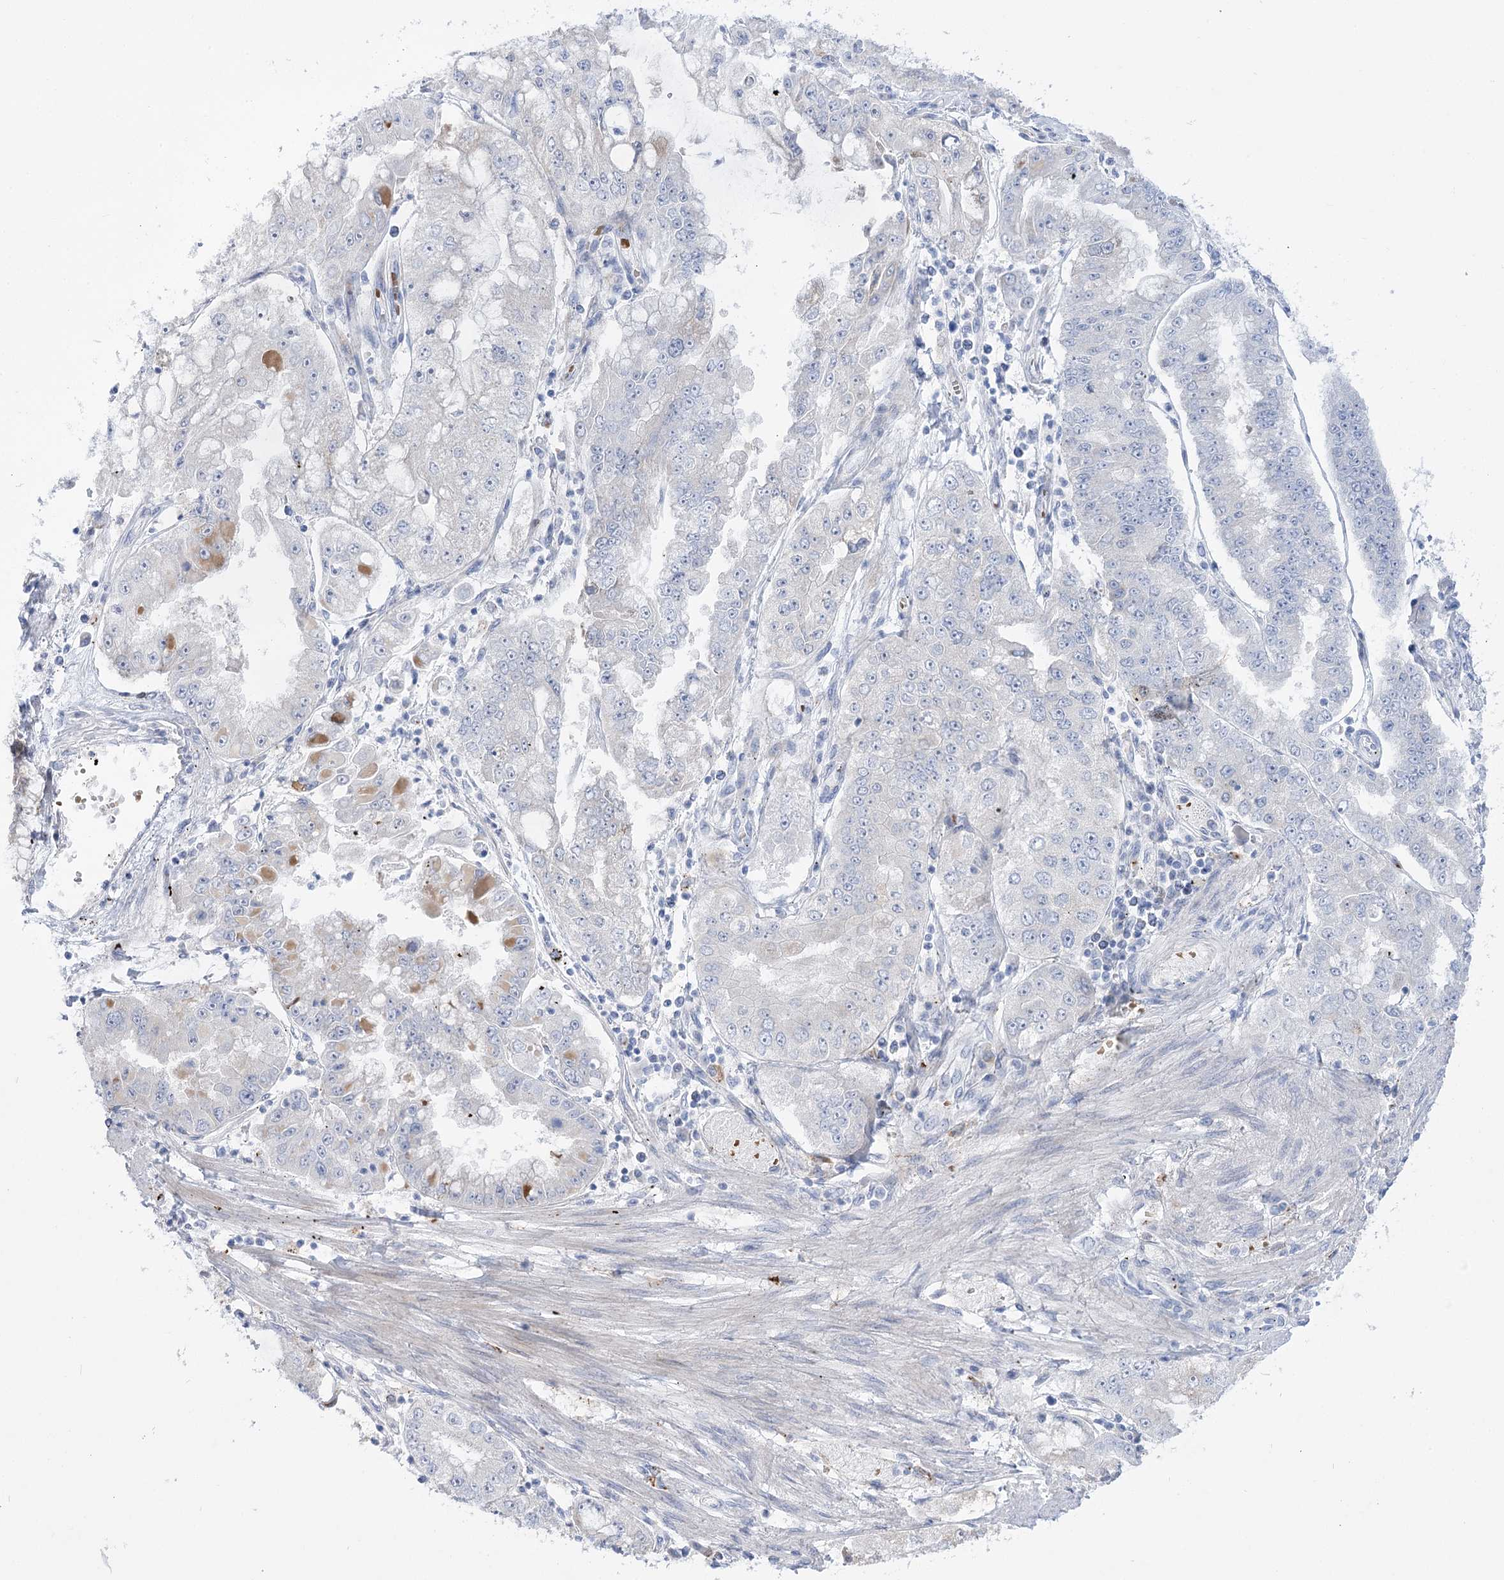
{"staining": {"intensity": "weak", "quantity": "<25%", "location": "cytoplasmic/membranous"}, "tissue": "stomach cancer", "cell_type": "Tumor cells", "image_type": "cancer", "snomed": [{"axis": "morphology", "description": "Adenocarcinoma, NOS"}, {"axis": "topography", "description": "Stomach"}], "caption": "Protein analysis of adenocarcinoma (stomach) displays no significant expression in tumor cells.", "gene": "SIAE", "patient": {"sex": "male", "age": 76}}